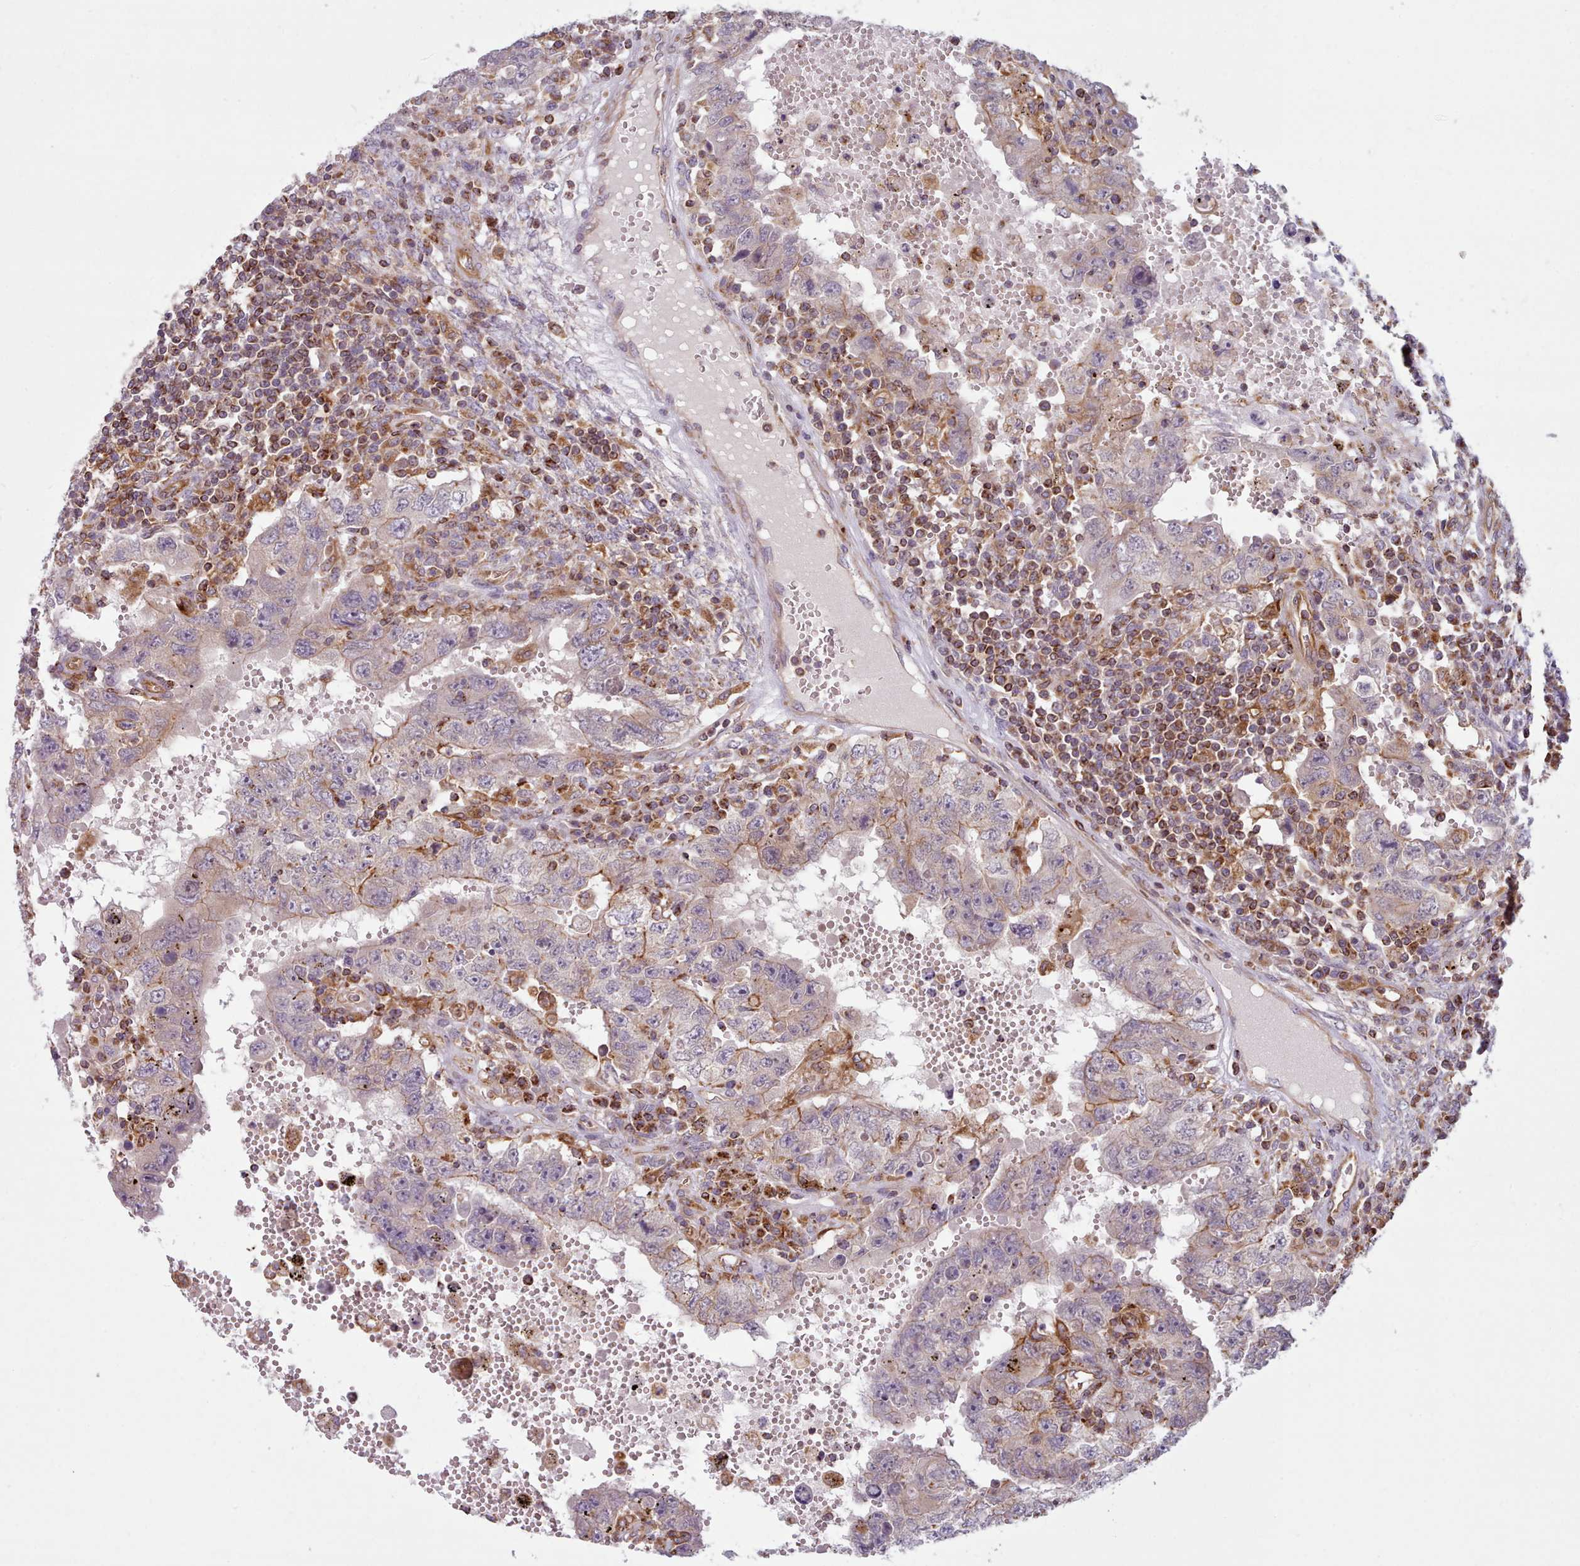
{"staining": {"intensity": "moderate", "quantity": "25%-75%", "location": "cytoplasmic/membranous"}, "tissue": "testis cancer", "cell_type": "Tumor cells", "image_type": "cancer", "snomed": [{"axis": "morphology", "description": "Carcinoma, Embryonal, NOS"}, {"axis": "topography", "description": "Testis"}], "caption": "Testis embryonal carcinoma tissue displays moderate cytoplasmic/membranous expression in about 25%-75% of tumor cells", "gene": "CRYBG1", "patient": {"sex": "male", "age": 26}}